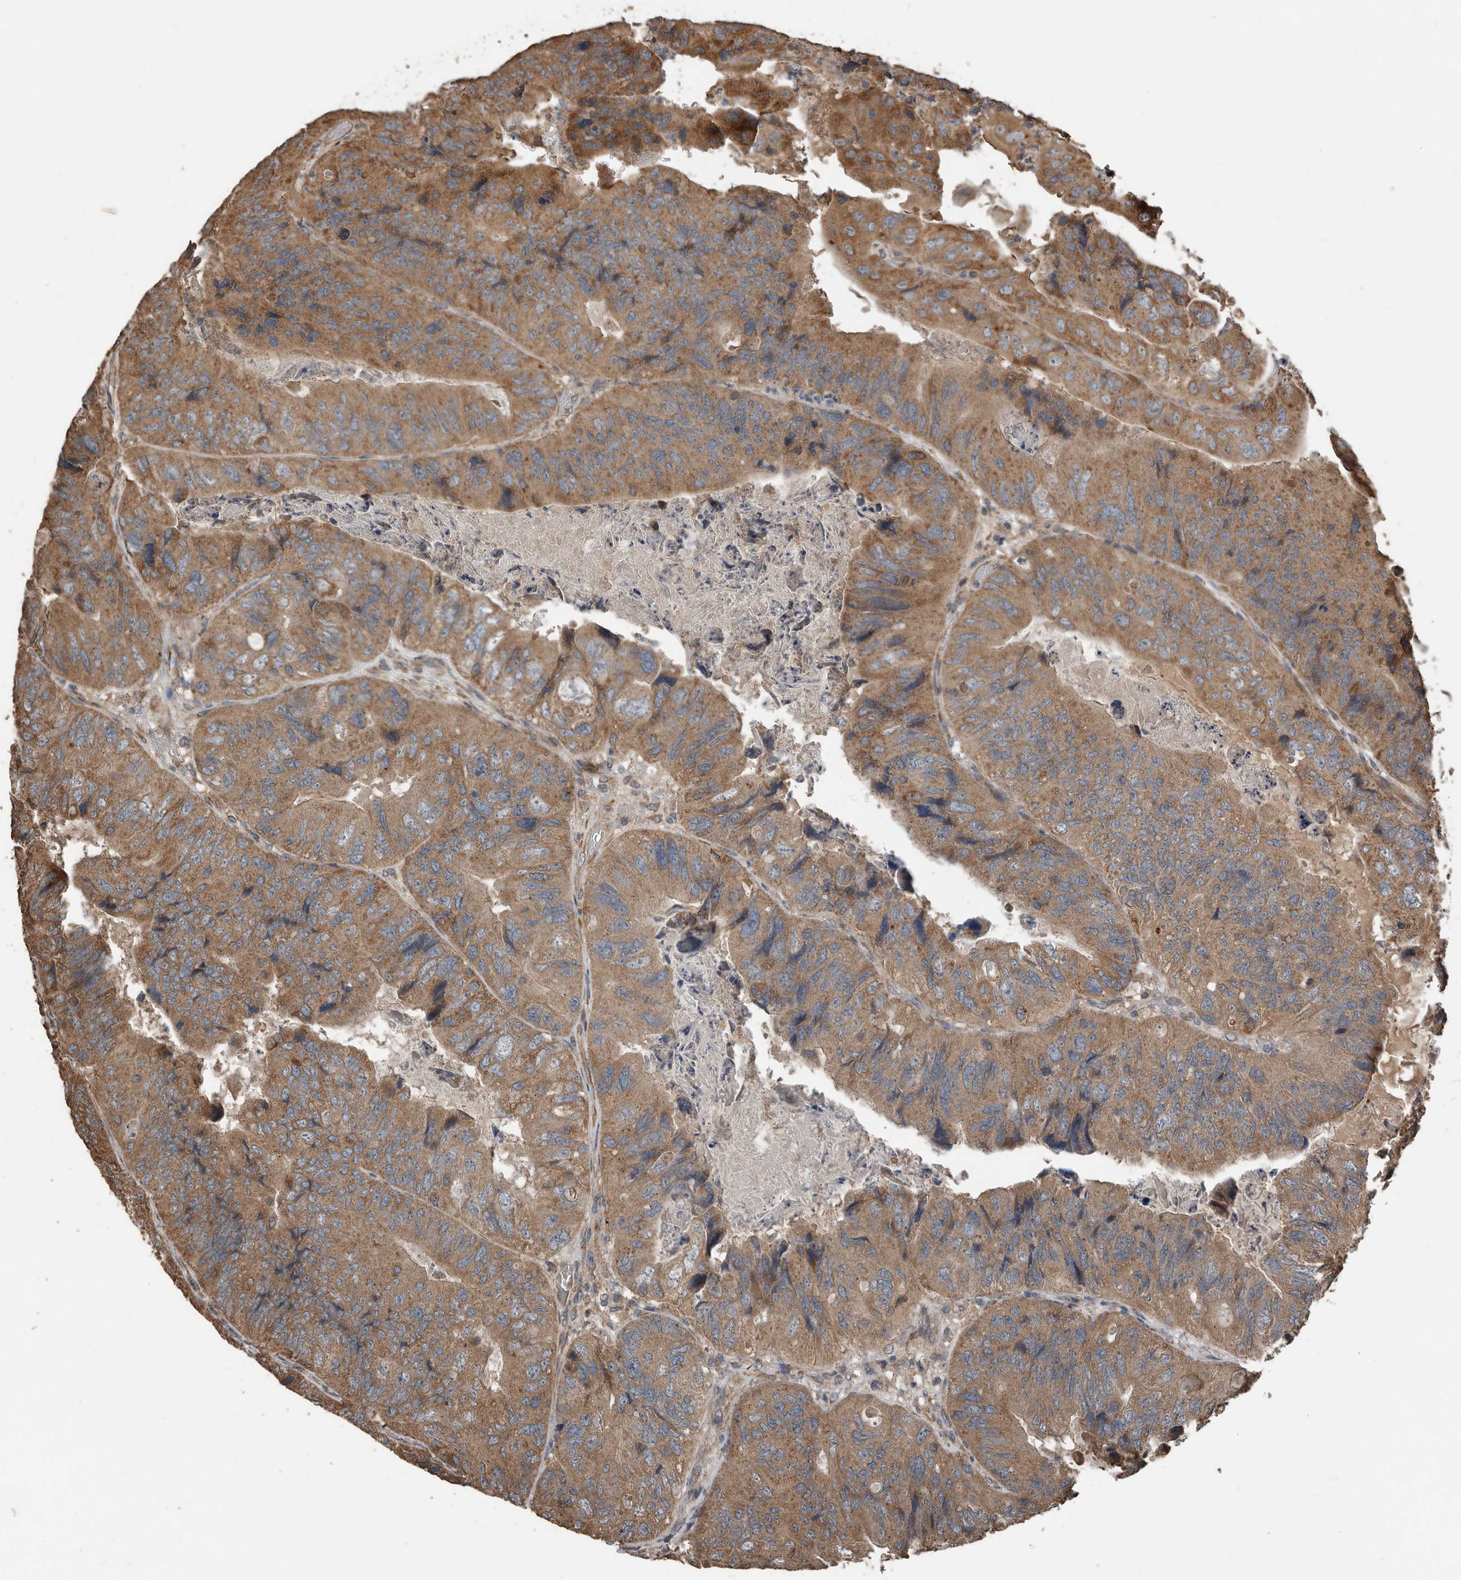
{"staining": {"intensity": "moderate", "quantity": ">75%", "location": "cytoplasmic/membranous"}, "tissue": "colorectal cancer", "cell_type": "Tumor cells", "image_type": "cancer", "snomed": [{"axis": "morphology", "description": "Adenocarcinoma, NOS"}, {"axis": "topography", "description": "Rectum"}], "caption": "Immunohistochemical staining of colorectal cancer displays medium levels of moderate cytoplasmic/membranous protein staining in approximately >75% of tumor cells.", "gene": "RNF207", "patient": {"sex": "male", "age": 63}}